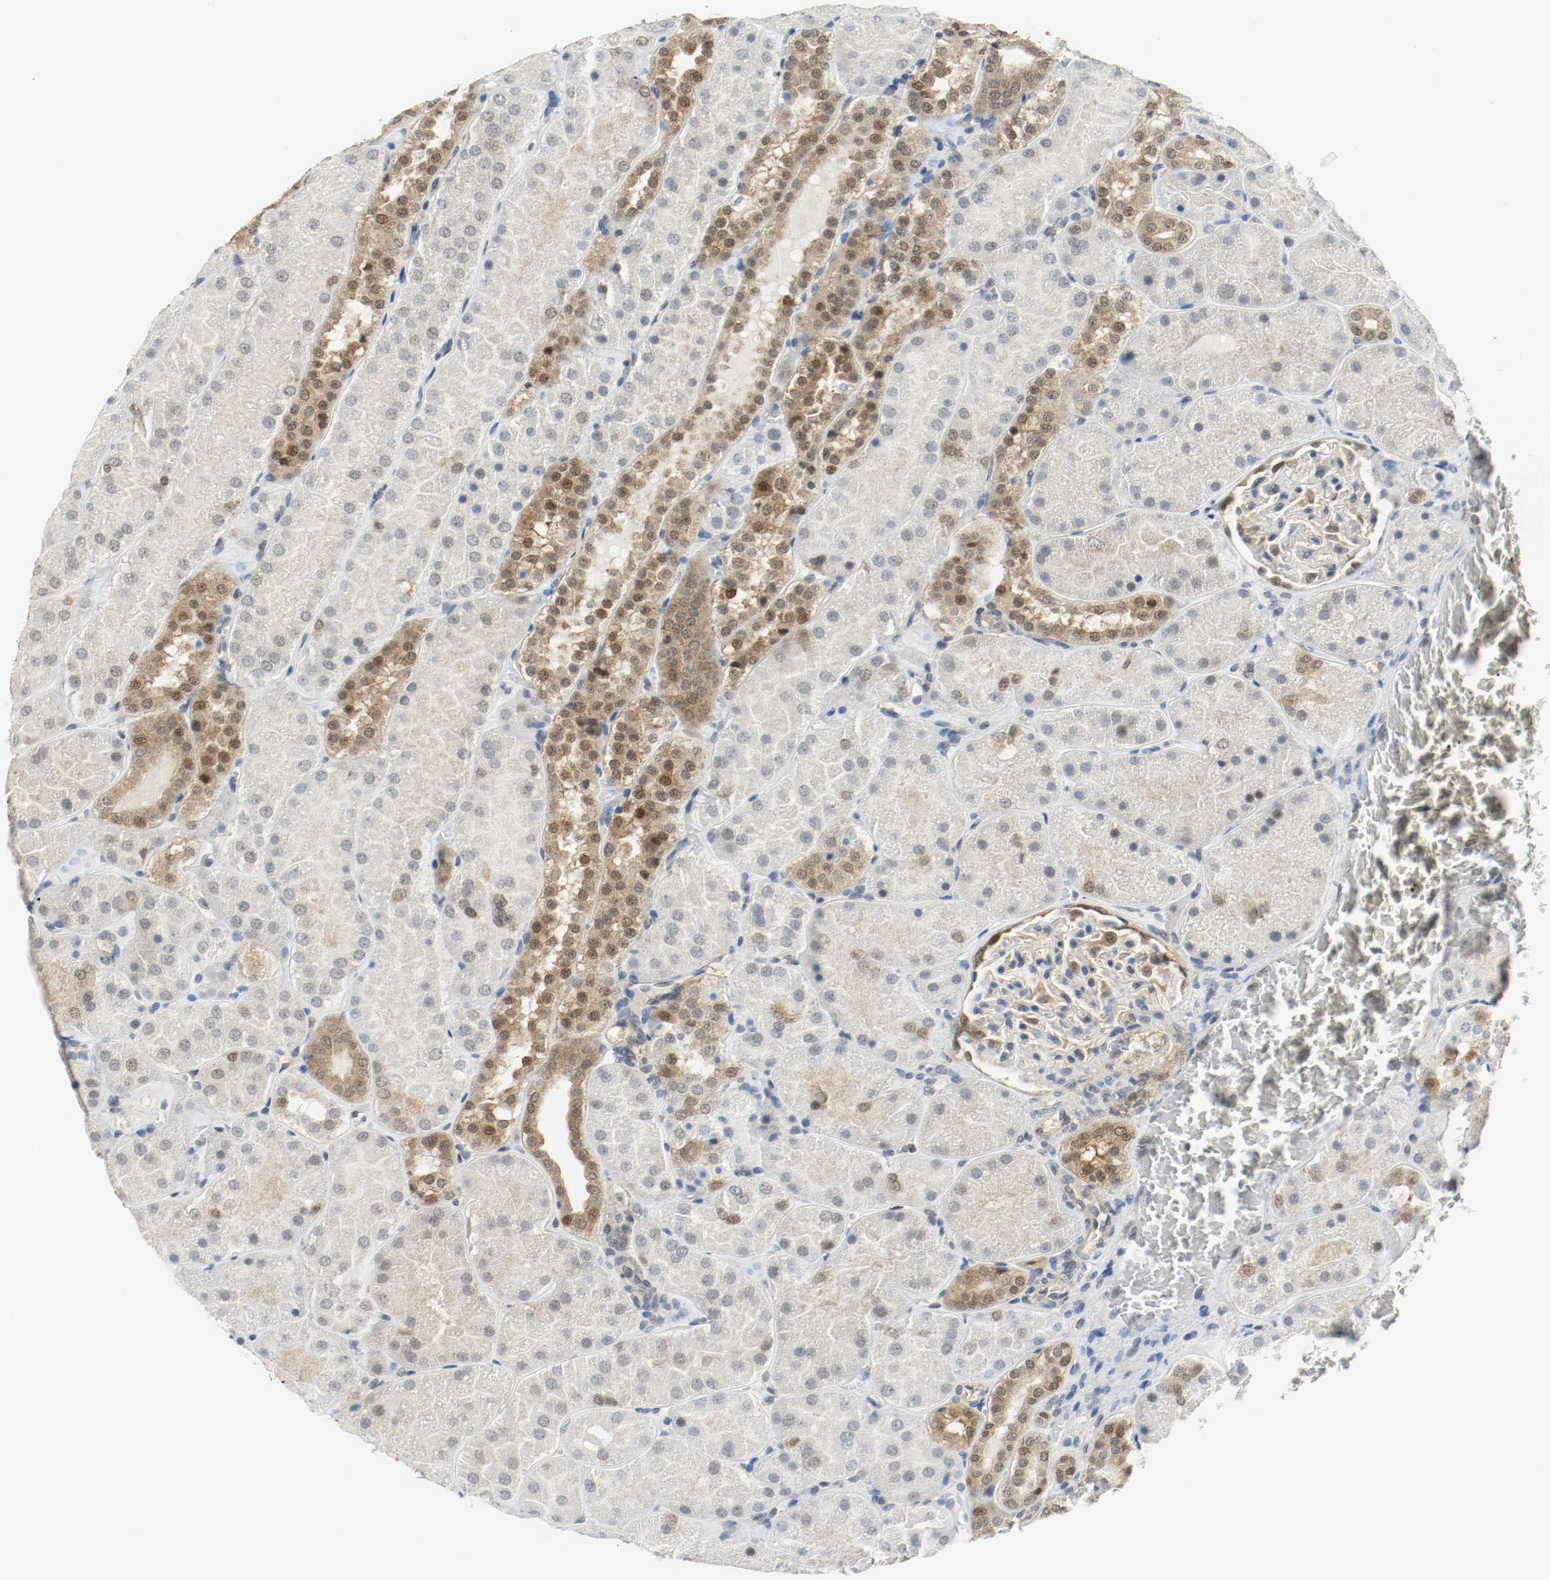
{"staining": {"intensity": "moderate", "quantity": "25%-75%", "location": "nuclear"}, "tissue": "kidney", "cell_type": "Cells in glomeruli", "image_type": "normal", "snomed": [{"axis": "morphology", "description": "Normal tissue, NOS"}, {"axis": "topography", "description": "Kidney"}], "caption": "Protein staining of benign kidney demonstrates moderate nuclear staining in approximately 25%-75% of cells in glomeruli. The staining is performed using DAB brown chromogen to label protein expression. The nuclei are counter-stained blue using hematoxylin.", "gene": "PPME1", "patient": {"sex": "male", "age": 28}}